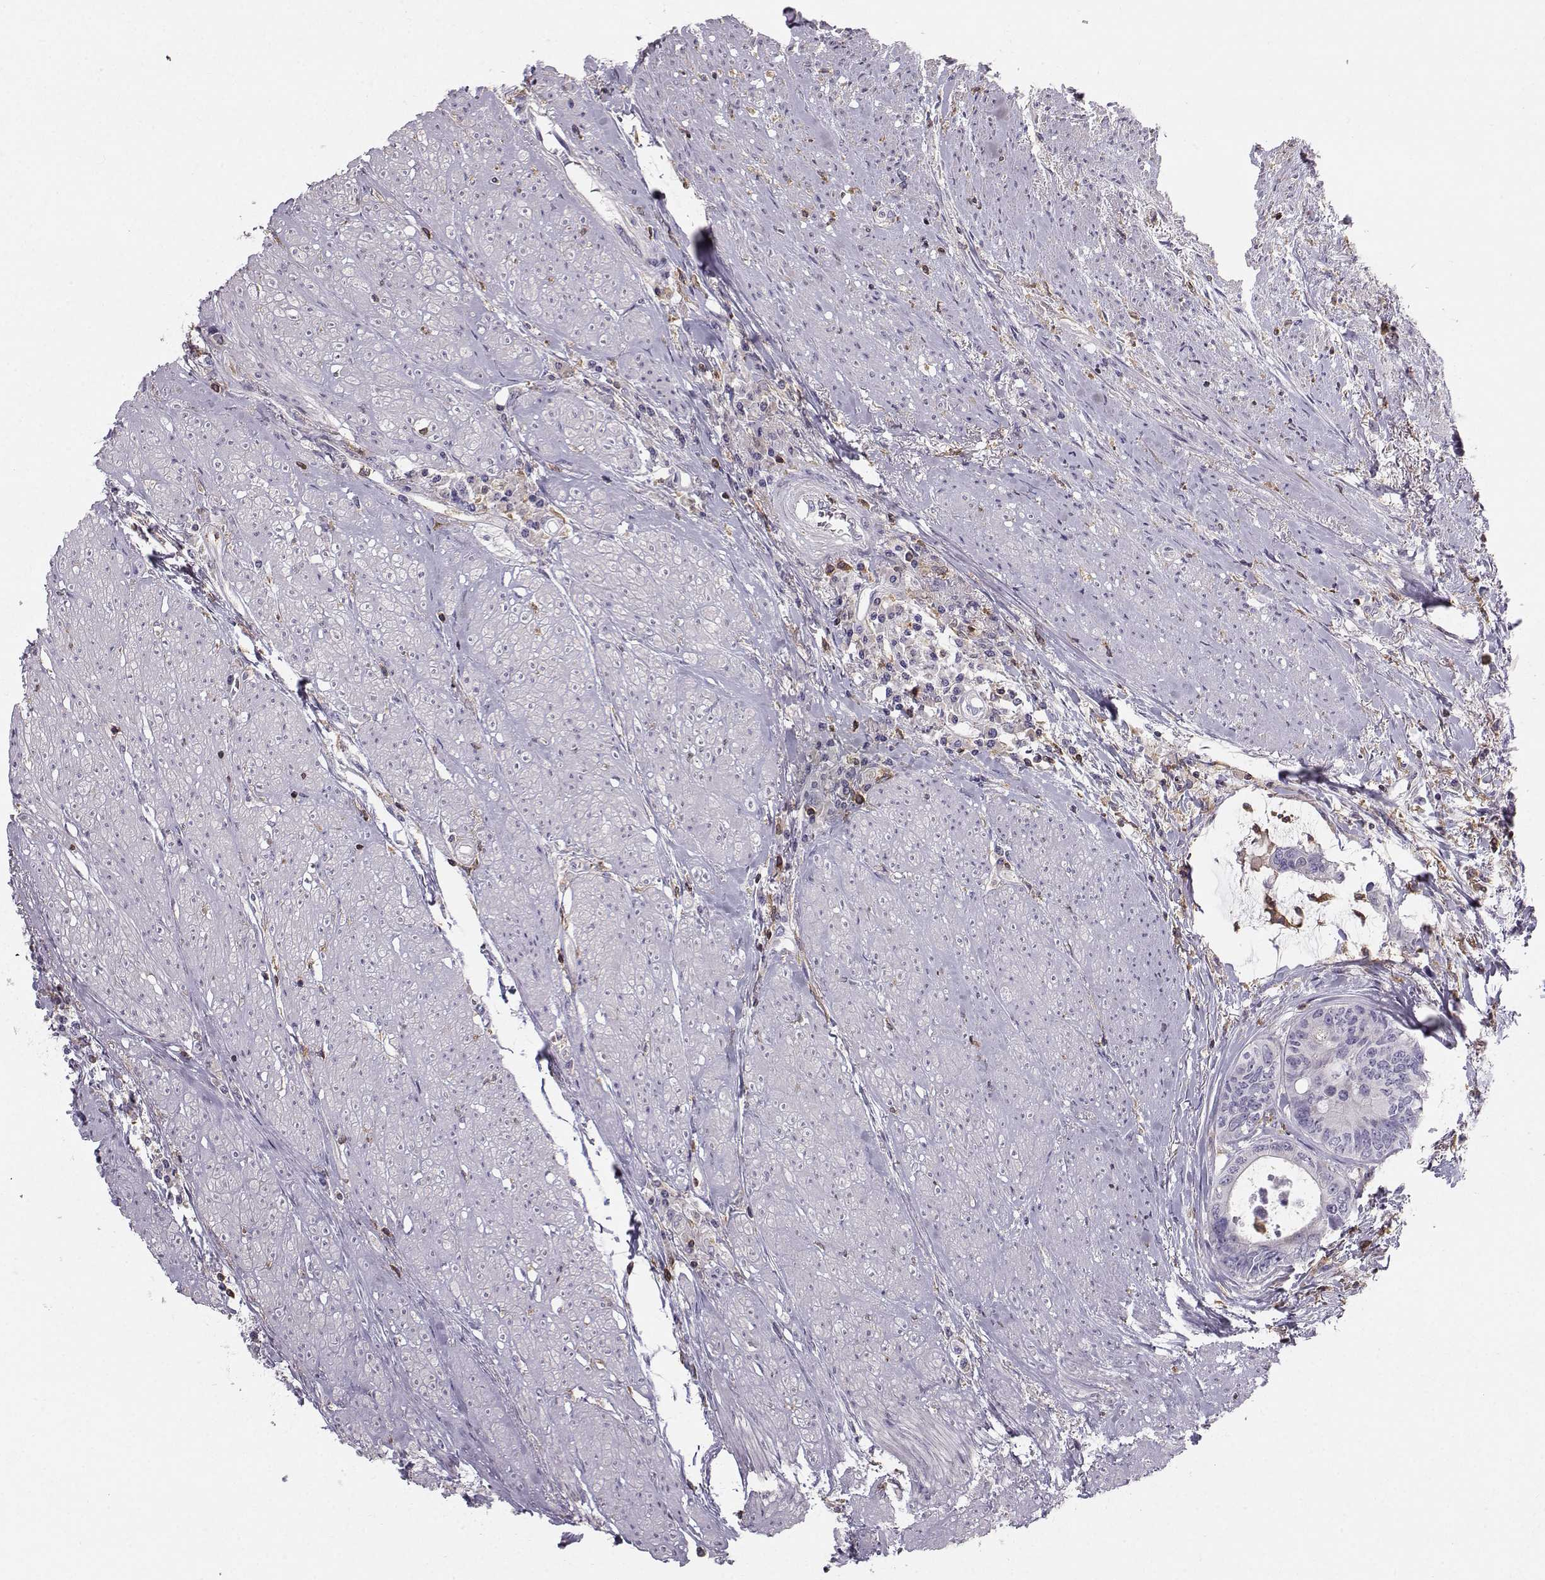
{"staining": {"intensity": "negative", "quantity": "none", "location": "none"}, "tissue": "colorectal cancer", "cell_type": "Tumor cells", "image_type": "cancer", "snomed": [{"axis": "morphology", "description": "Adenocarcinoma, NOS"}, {"axis": "topography", "description": "Rectum"}], "caption": "A high-resolution image shows immunohistochemistry staining of colorectal cancer (adenocarcinoma), which reveals no significant expression in tumor cells.", "gene": "ZBTB32", "patient": {"sex": "male", "age": 59}}